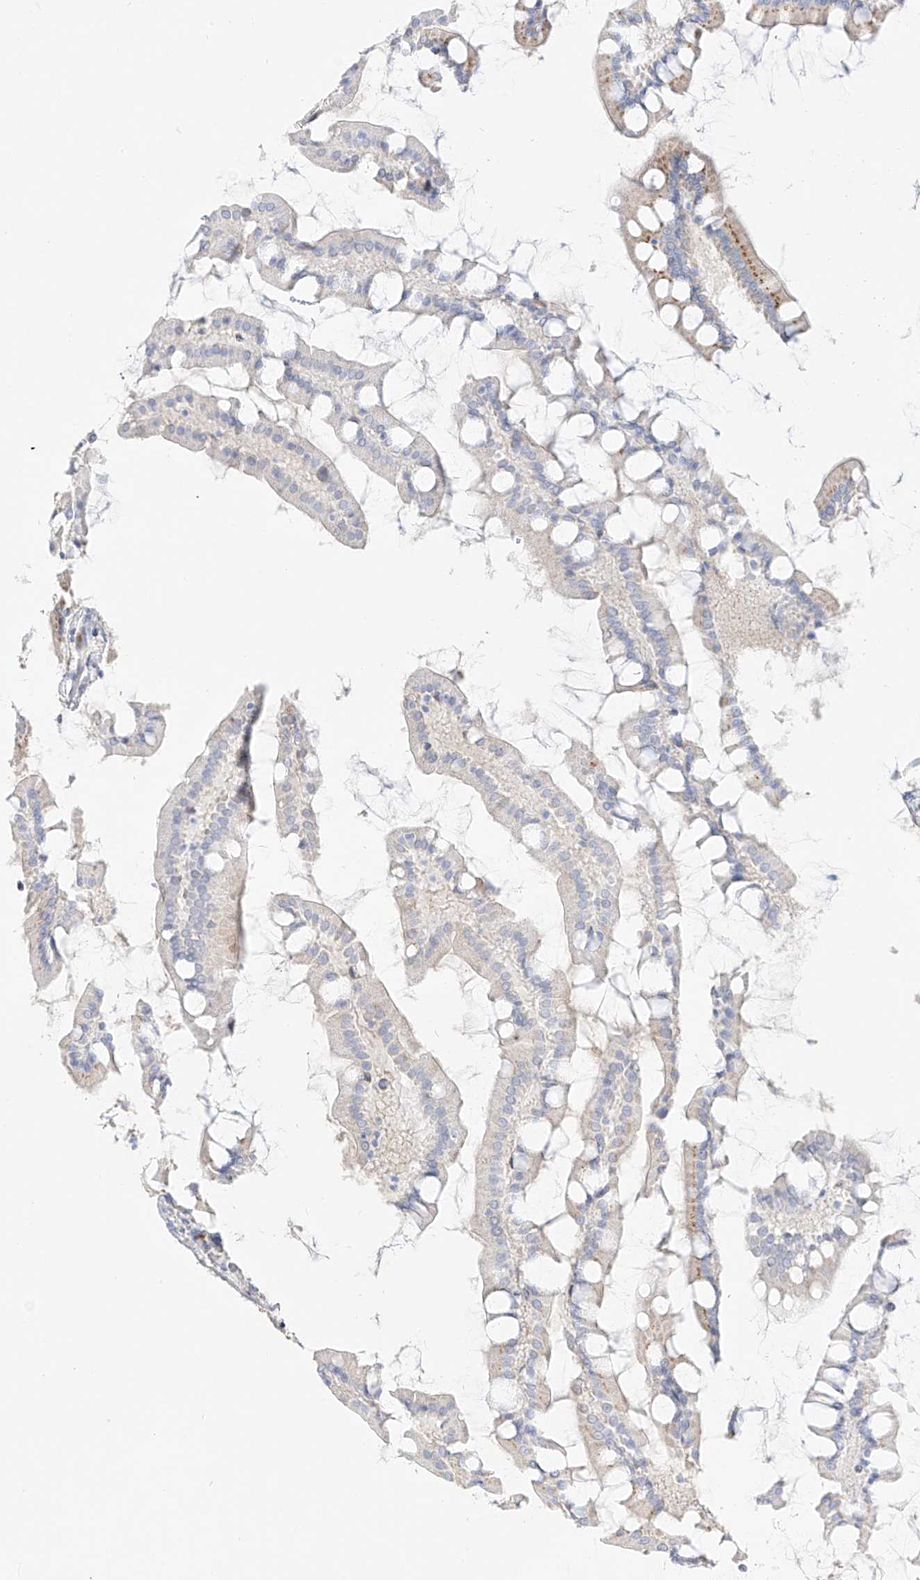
{"staining": {"intensity": "moderate", "quantity": ">75%", "location": "cytoplasmic/membranous"}, "tissue": "small intestine", "cell_type": "Glandular cells", "image_type": "normal", "snomed": [{"axis": "morphology", "description": "Normal tissue, NOS"}, {"axis": "topography", "description": "Small intestine"}], "caption": "Immunohistochemistry histopathology image of unremarkable small intestine: human small intestine stained using IHC demonstrates medium levels of moderate protein expression localized specifically in the cytoplasmic/membranous of glandular cells, appearing as a cytoplasmic/membranous brown color.", "gene": "BSDC1", "patient": {"sex": "male", "age": 41}}